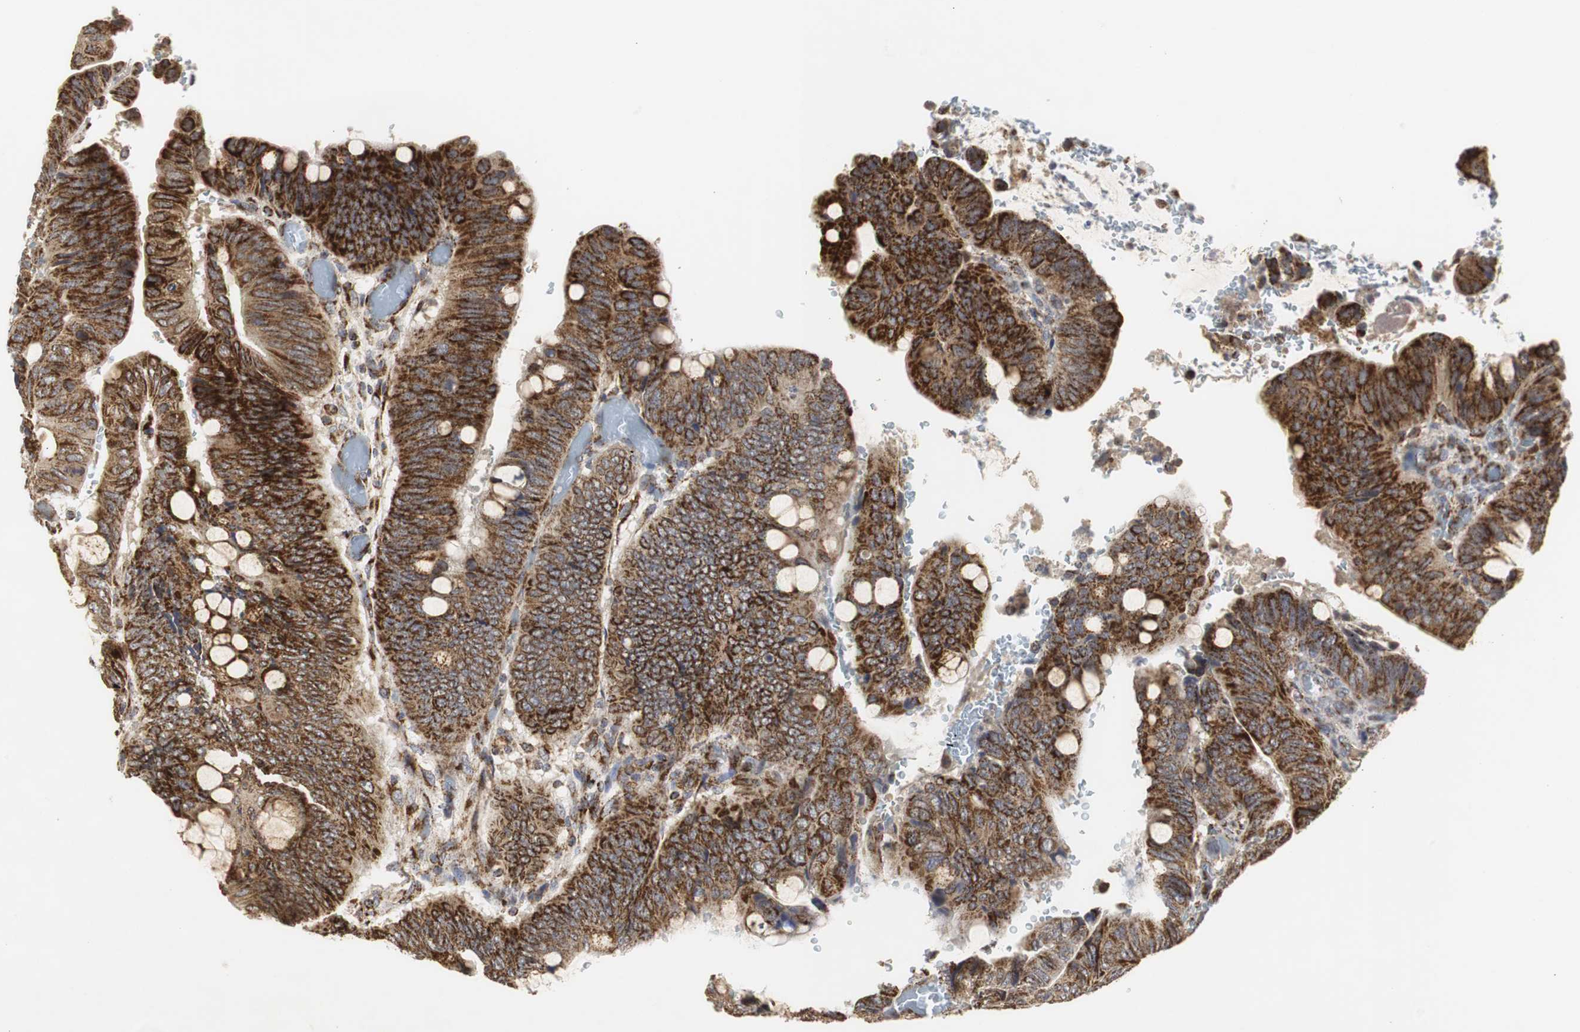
{"staining": {"intensity": "strong", "quantity": ">75%", "location": "cytoplasmic/membranous"}, "tissue": "colorectal cancer", "cell_type": "Tumor cells", "image_type": "cancer", "snomed": [{"axis": "morphology", "description": "Normal tissue, NOS"}, {"axis": "morphology", "description": "Adenocarcinoma, NOS"}, {"axis": "topography", "description": "Rectum"}, {"axis": "topography", "description": "Peripheral nerve tissue"}], "caption": "This histopathology image exhibits immunohistochemistry (IHC) staining of human colorectal cancer, with high strong cytoplasmic/membranous expression in about >75% of tumor cells.", "gene": "HSD17B10", "patient": {"sex": "male", "age": 92}}